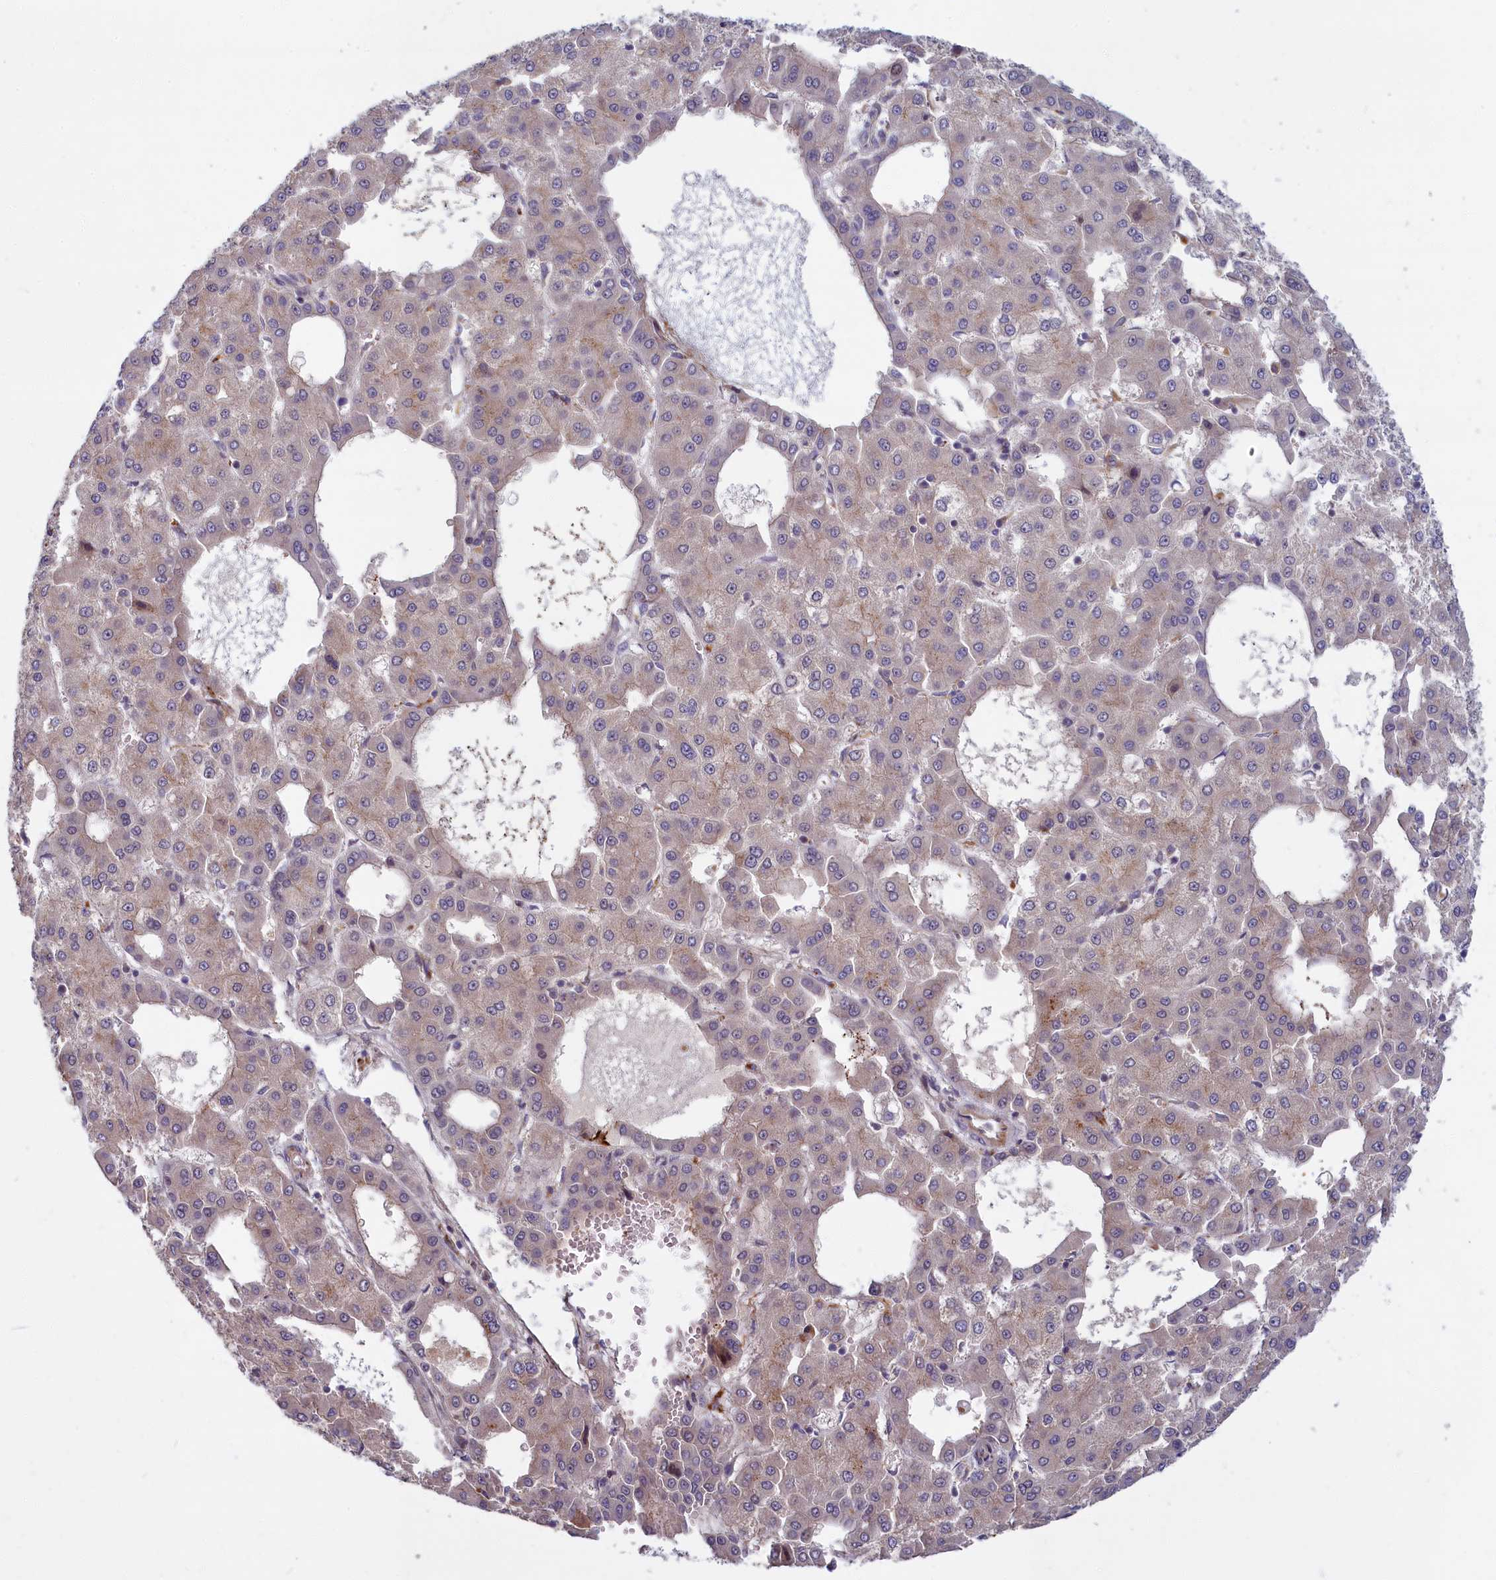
{"staining": {"intensity": "negative", "quantity": "none", "location": "none"}, "tissue": "liver cancer", "cell_type": "Tumor cells", "image_type": "cancer", "snomed": [{"axis": "morphology", "description": "Carcinoma, Hepatocellular, NOS"}, {"axis": "topography", "description": "Liver"}], "caption": "Tumor cells show no significant positivity in hepatocellular carcinoma (liver).", "gene": "FCSK", "patient": {"sex": "male", "age": 47}}